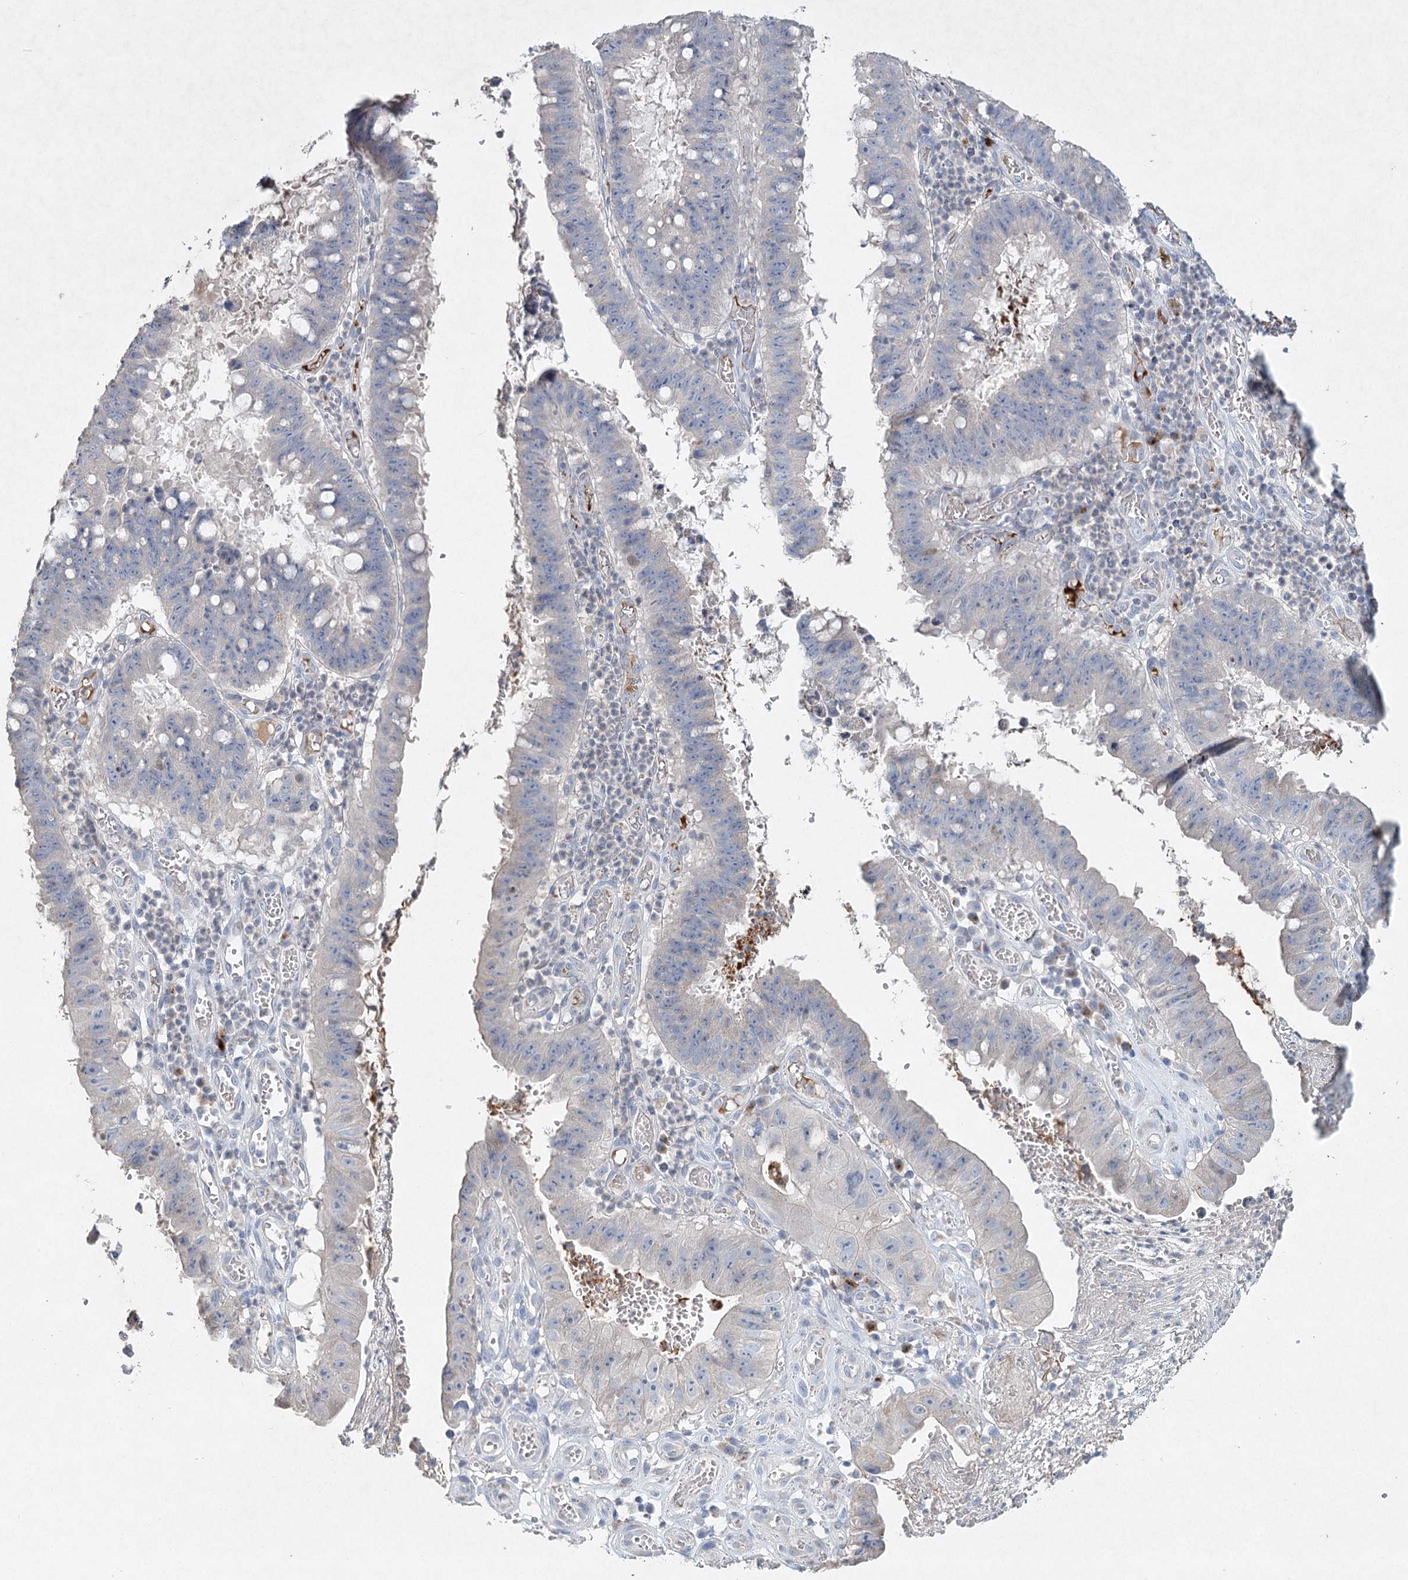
{"staining": {"intensity": "negative", "quantity": "none", "location": "none"}, "tissue": "stomach cancer", "cell_type": "Tumor cells", "image_type": "cancer", "snomed": [{"axis": "morphology", "description": "Adenocarcinoma, NOS"}, {"axis": "topography", "description": "Stomach"}], "caption": "Micrograph shows no significant protein expression in tumor cells of stomach cancer (adenocarcinoma). Nuclei are stained in blue.", "gene": "RFX6", "patient": {"sex": "male", "age": 59}}